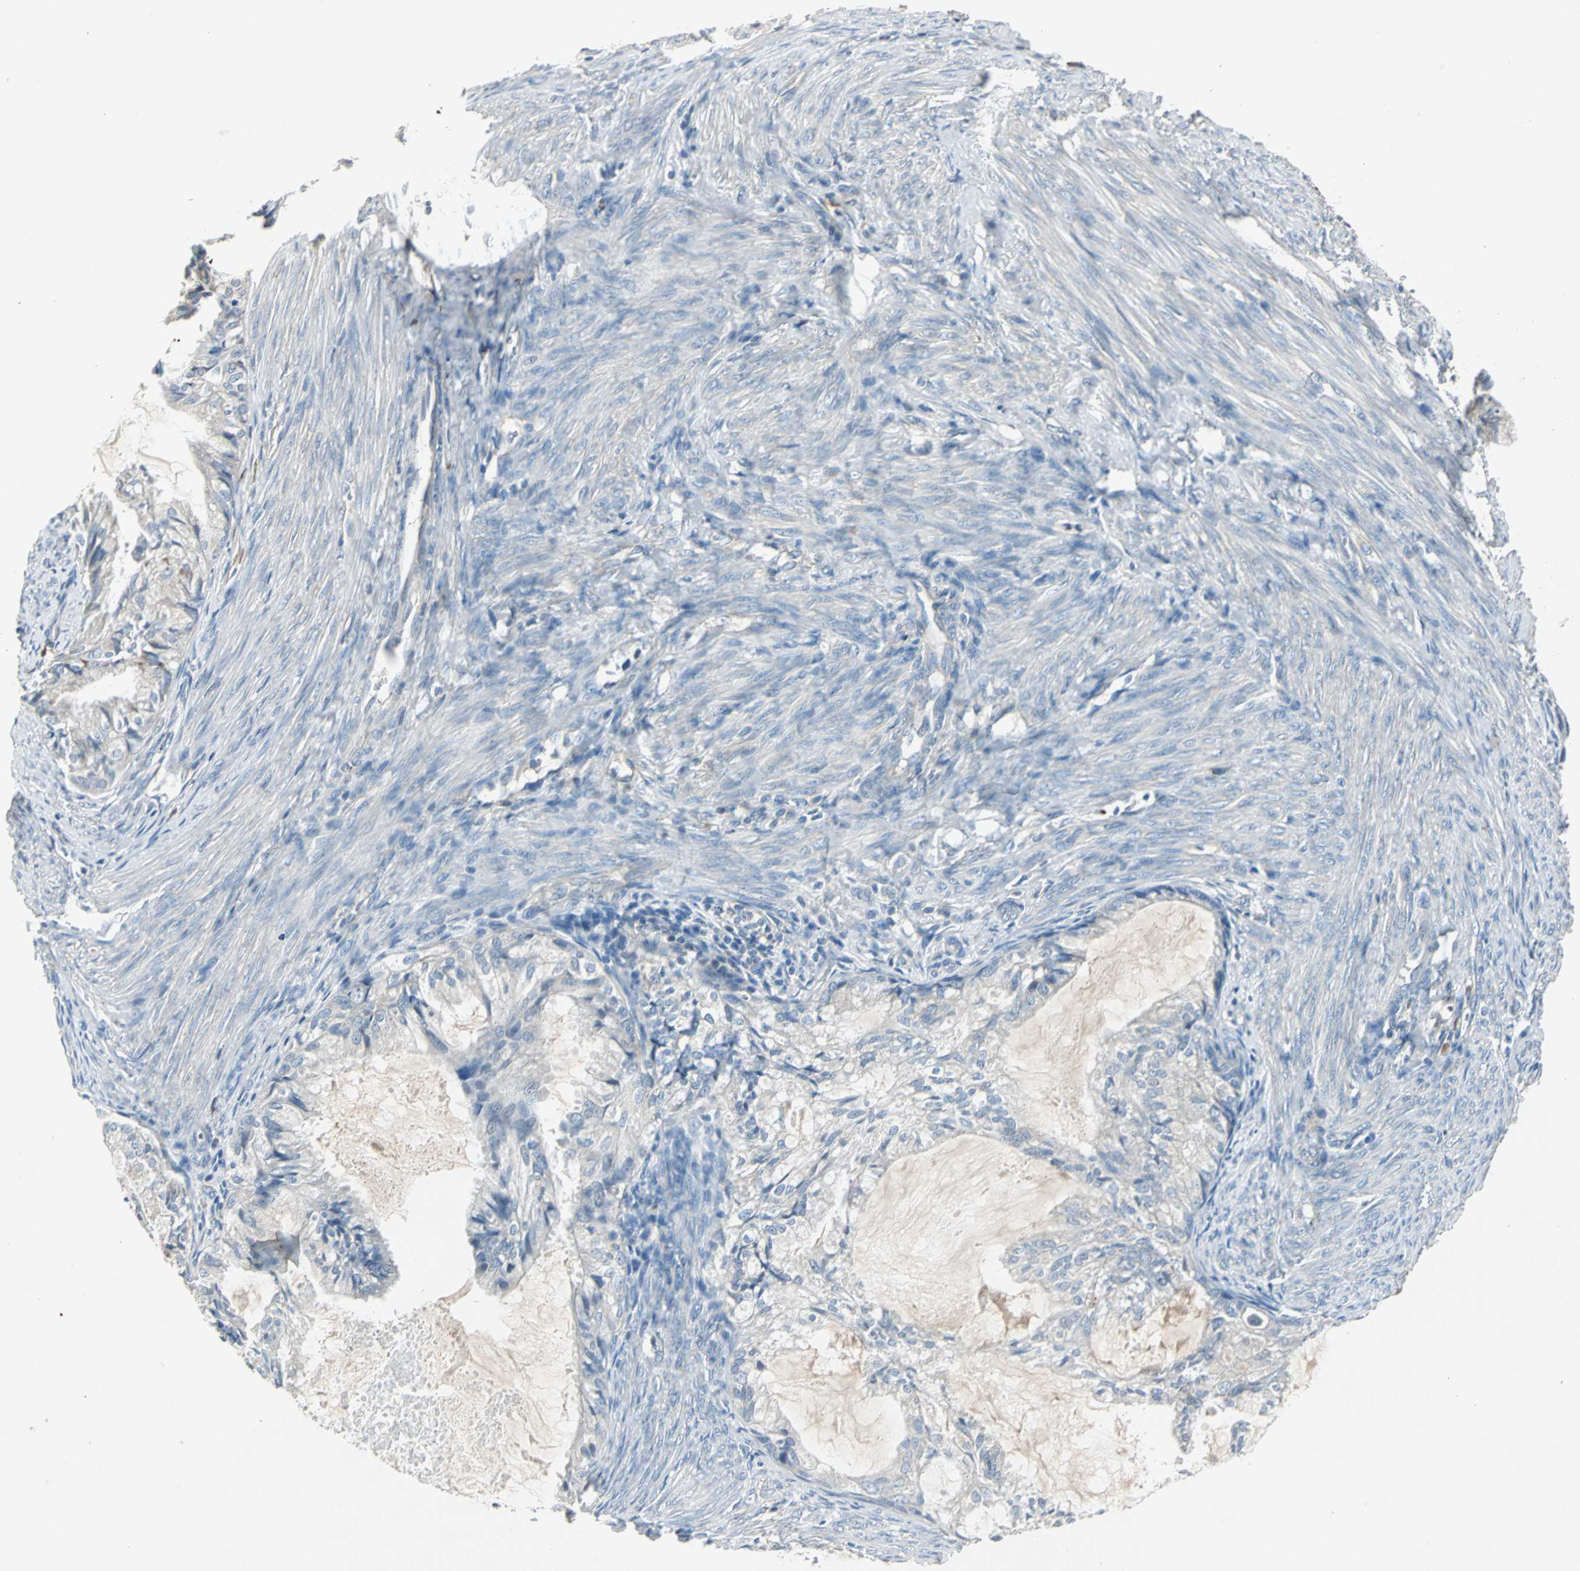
{"staining": {"intensity": "negative", "quantity": "none", "location": "none"}, "tissue": "cervical cancer", "cell_type": "Tumor cells", "image_type": "cancer", "snomed": [{"axis": "morphology", "description": "Normal tissue, NOS"}, {"axis": "morphology", "description": "Adenocarcinoma, NOS"}, {"axis": "topography", "description": "Cervix"}, {"axis": "topography", "description": "Endometrium"}], "caption": "The image demonstrates no staining of tumor cells in cervical adenocarcinoma. The staining is performed using DAB (3,3'-diaminobenzidine) brown chromogen with nuclei counter-stained in using hematoxylin.", "gene": "SLC2A13", "patient": {"sex": "female", "age": 86}}